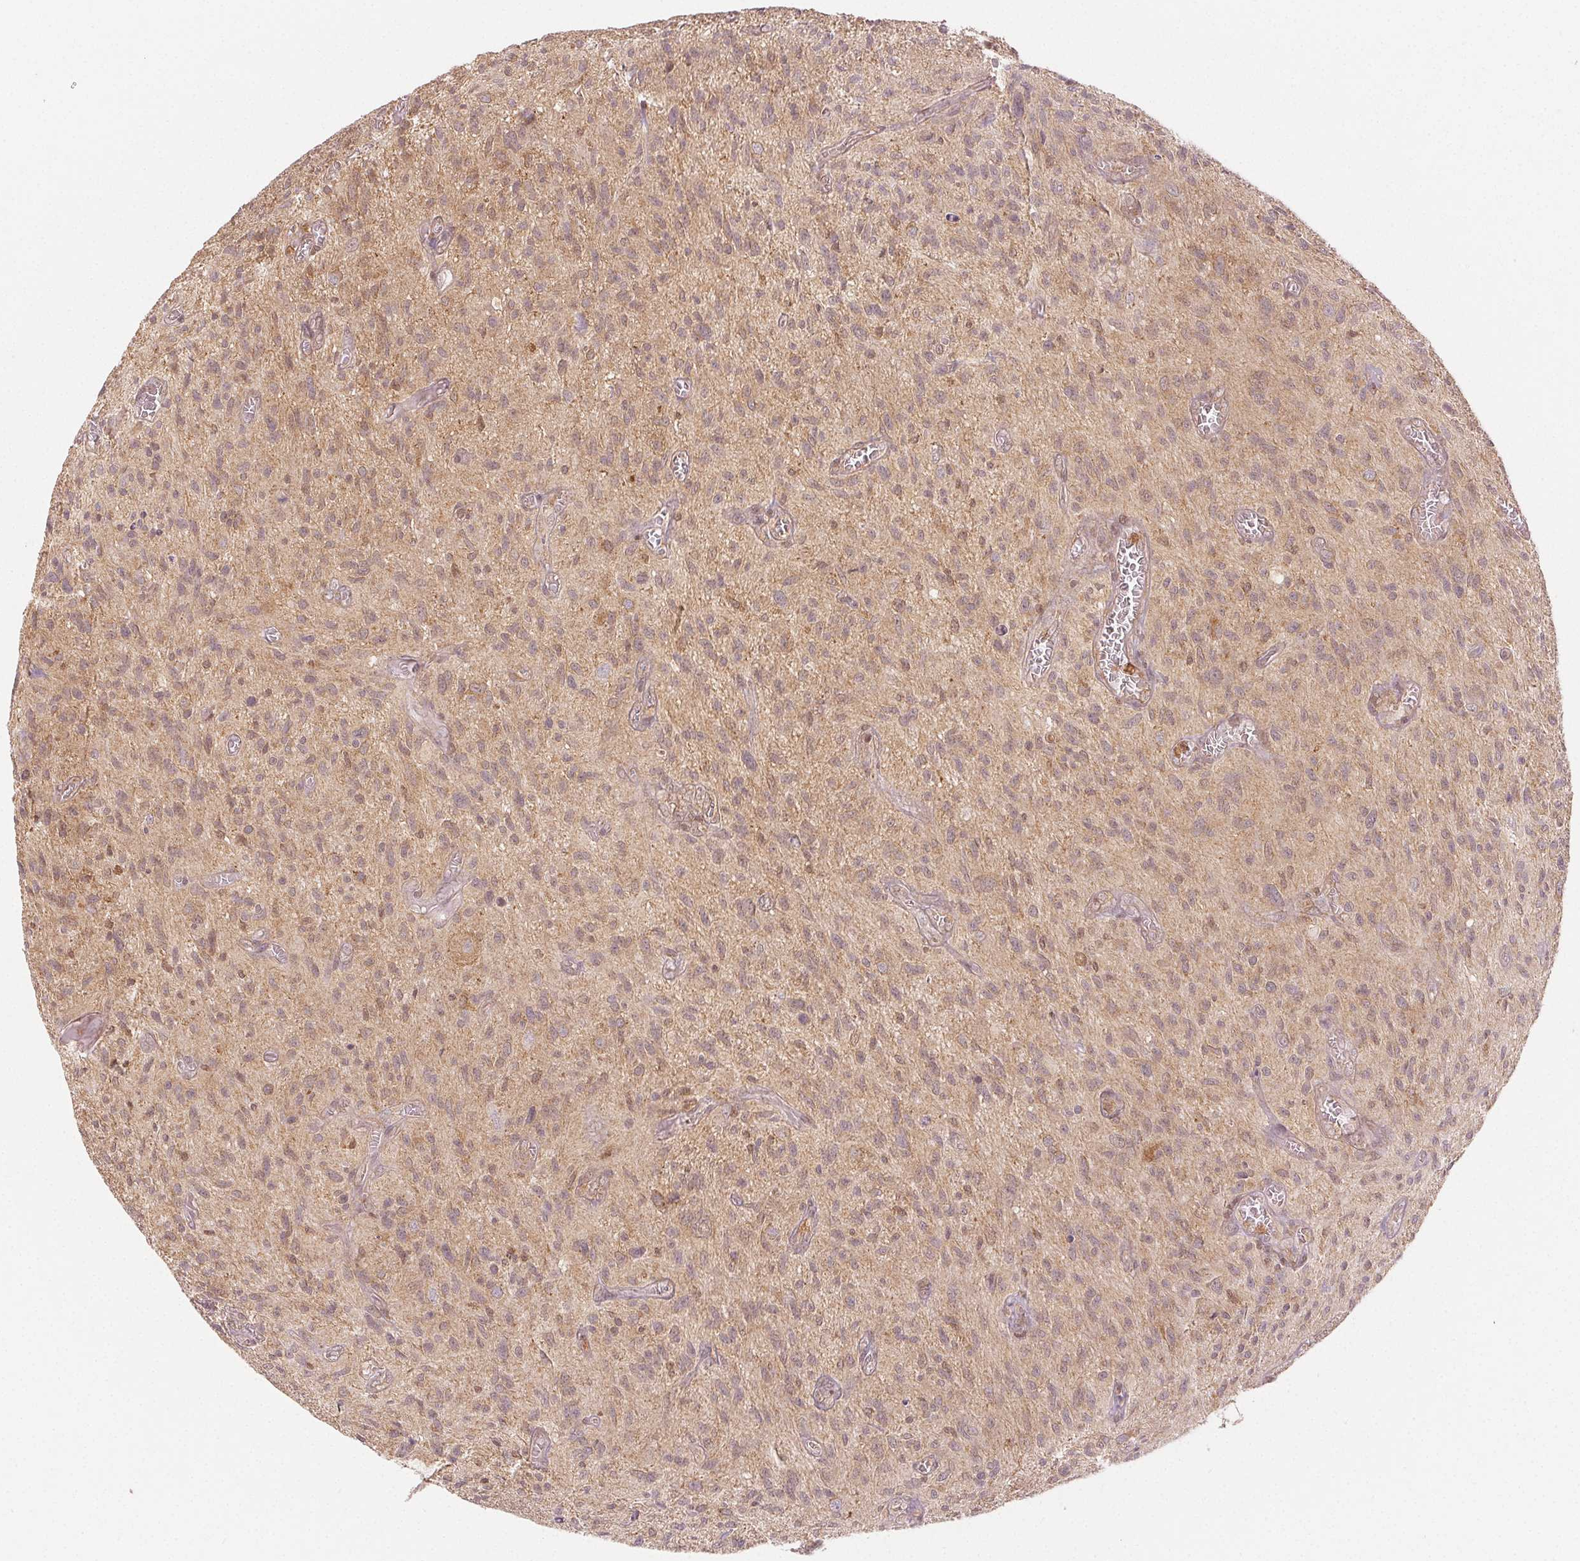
{"staining": {"intensity": "weak", "quantity": "25%-75%", "location": "nuclear"}, "tissue": "glioma", "cell_type": "Tumor cells", "image_type": "cancer", "snomed": [{"axis": "morphology", "description": "Glioma, malignant, High grade"}, {"axis": "topography", "description": "Brain"}], "caption": "This is an image of IHC staining of malignant glioma (high-grade), which shows weak positivity in the nuclear of tumor cells.", "gene": "MAPK14", "patient": {"sex": "male", "age": 75}}